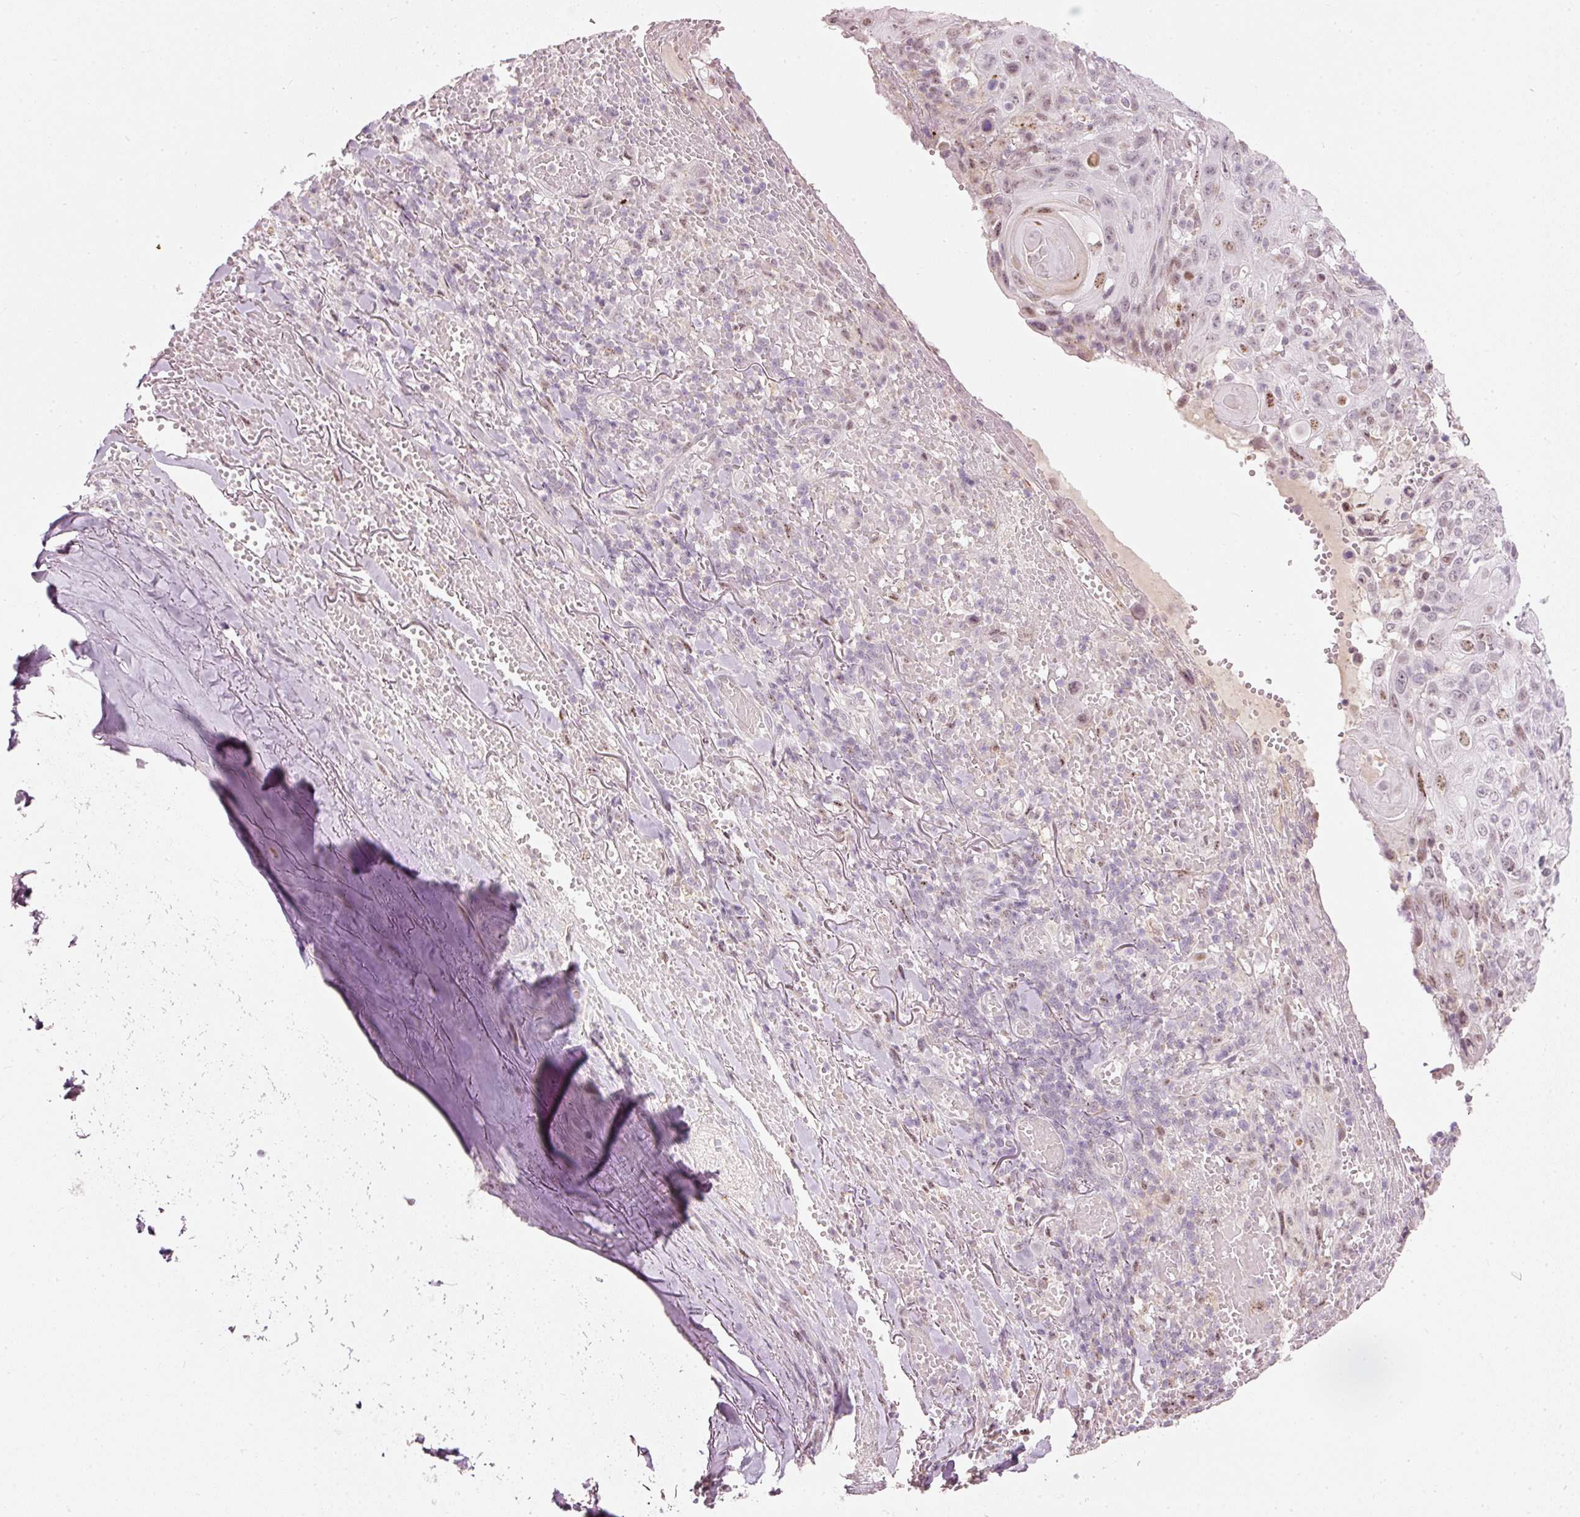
{"staining": {"intensity": "weak", "quantity": "<25%", "location": "nuclear"}, "tissue": "skin cancer", "cell_type": "Tumor cells", "image_type": "cancer", "snomed": [{"axis": "morphology", "description": "Normal tissue, NOS"}, {"axis": "morphology", "description": "Squamous cell carcinoma, NOS"}, {"axis": "topography", "description": "Skin"}, {"axis": "topography", "description": "Cartilage tissue"}], "caption": "Human skin squamous cell carcinoma stained for a protein using immunohistochemistry (IHC) displays no positivity in tumor cells.", "gene": "RNF39", "patient": {"sex": "female", "age": 79}}